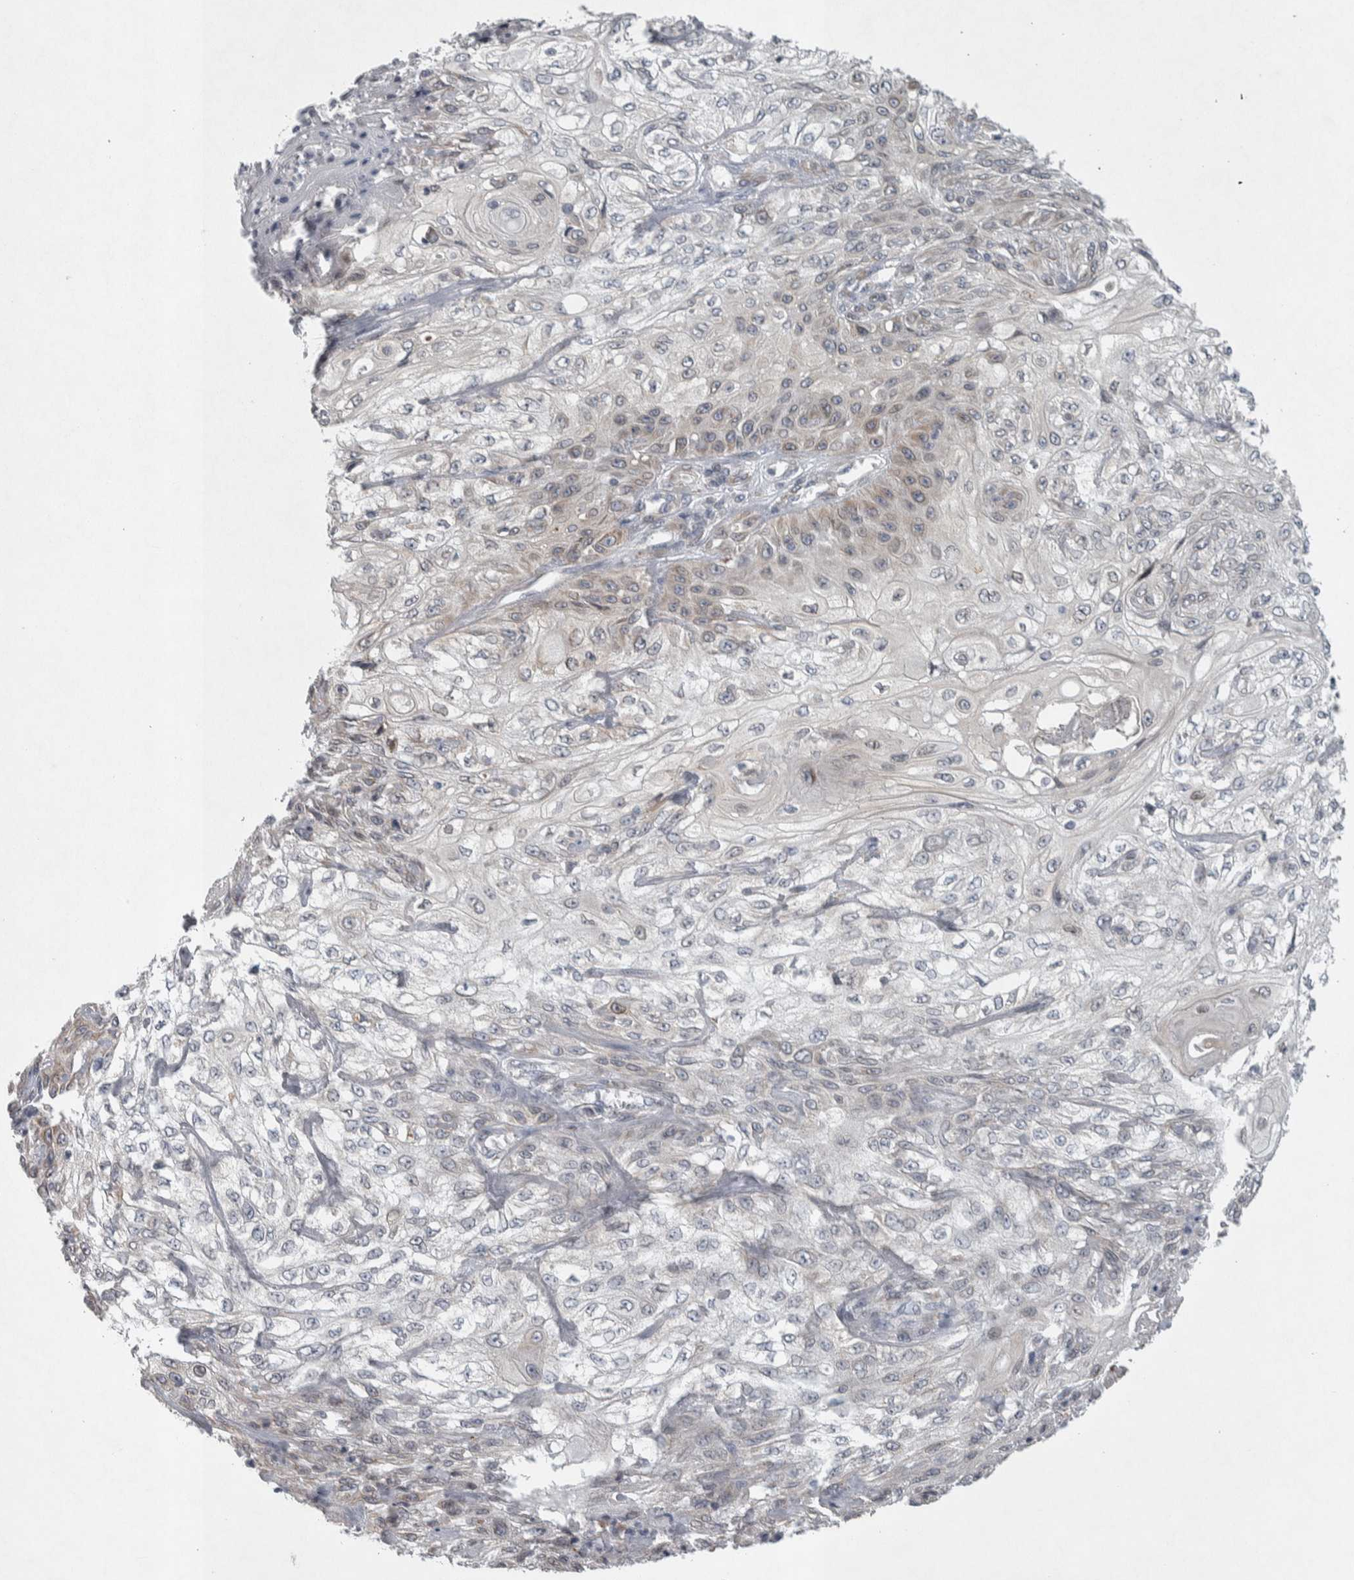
{"staining": {"intensity": "weak", "quantity": "25%-75%", "location": "cytoplasmic/membranous"}, "tissue": "skin cancer", "cell_type": "Tumor cells", "image_type": "cancer", "snomed": [{"axis": "morphology", "description": "Squamous cell carcinoma, NOS"}, {"axis": "morphology", "description": "Squamous cell carcinoma, metastatic, NOS"}, {"axis": "topography", "description": "Skin"}, {"axis": "topography", "description": "Lymph node"}], "caption": "High-magnification brightfield microscopy of skin cancer stained with DAB (3,3'-diaminobenzidine) (brown) and counterstained with hematoxylin (blue). tumor cells exhibit weak cytoplasmic/membranous staining is identified in about25%-75% of cells.", "gene": "SIGMAR1", "patient": {"sex": "male", "age": 75}}